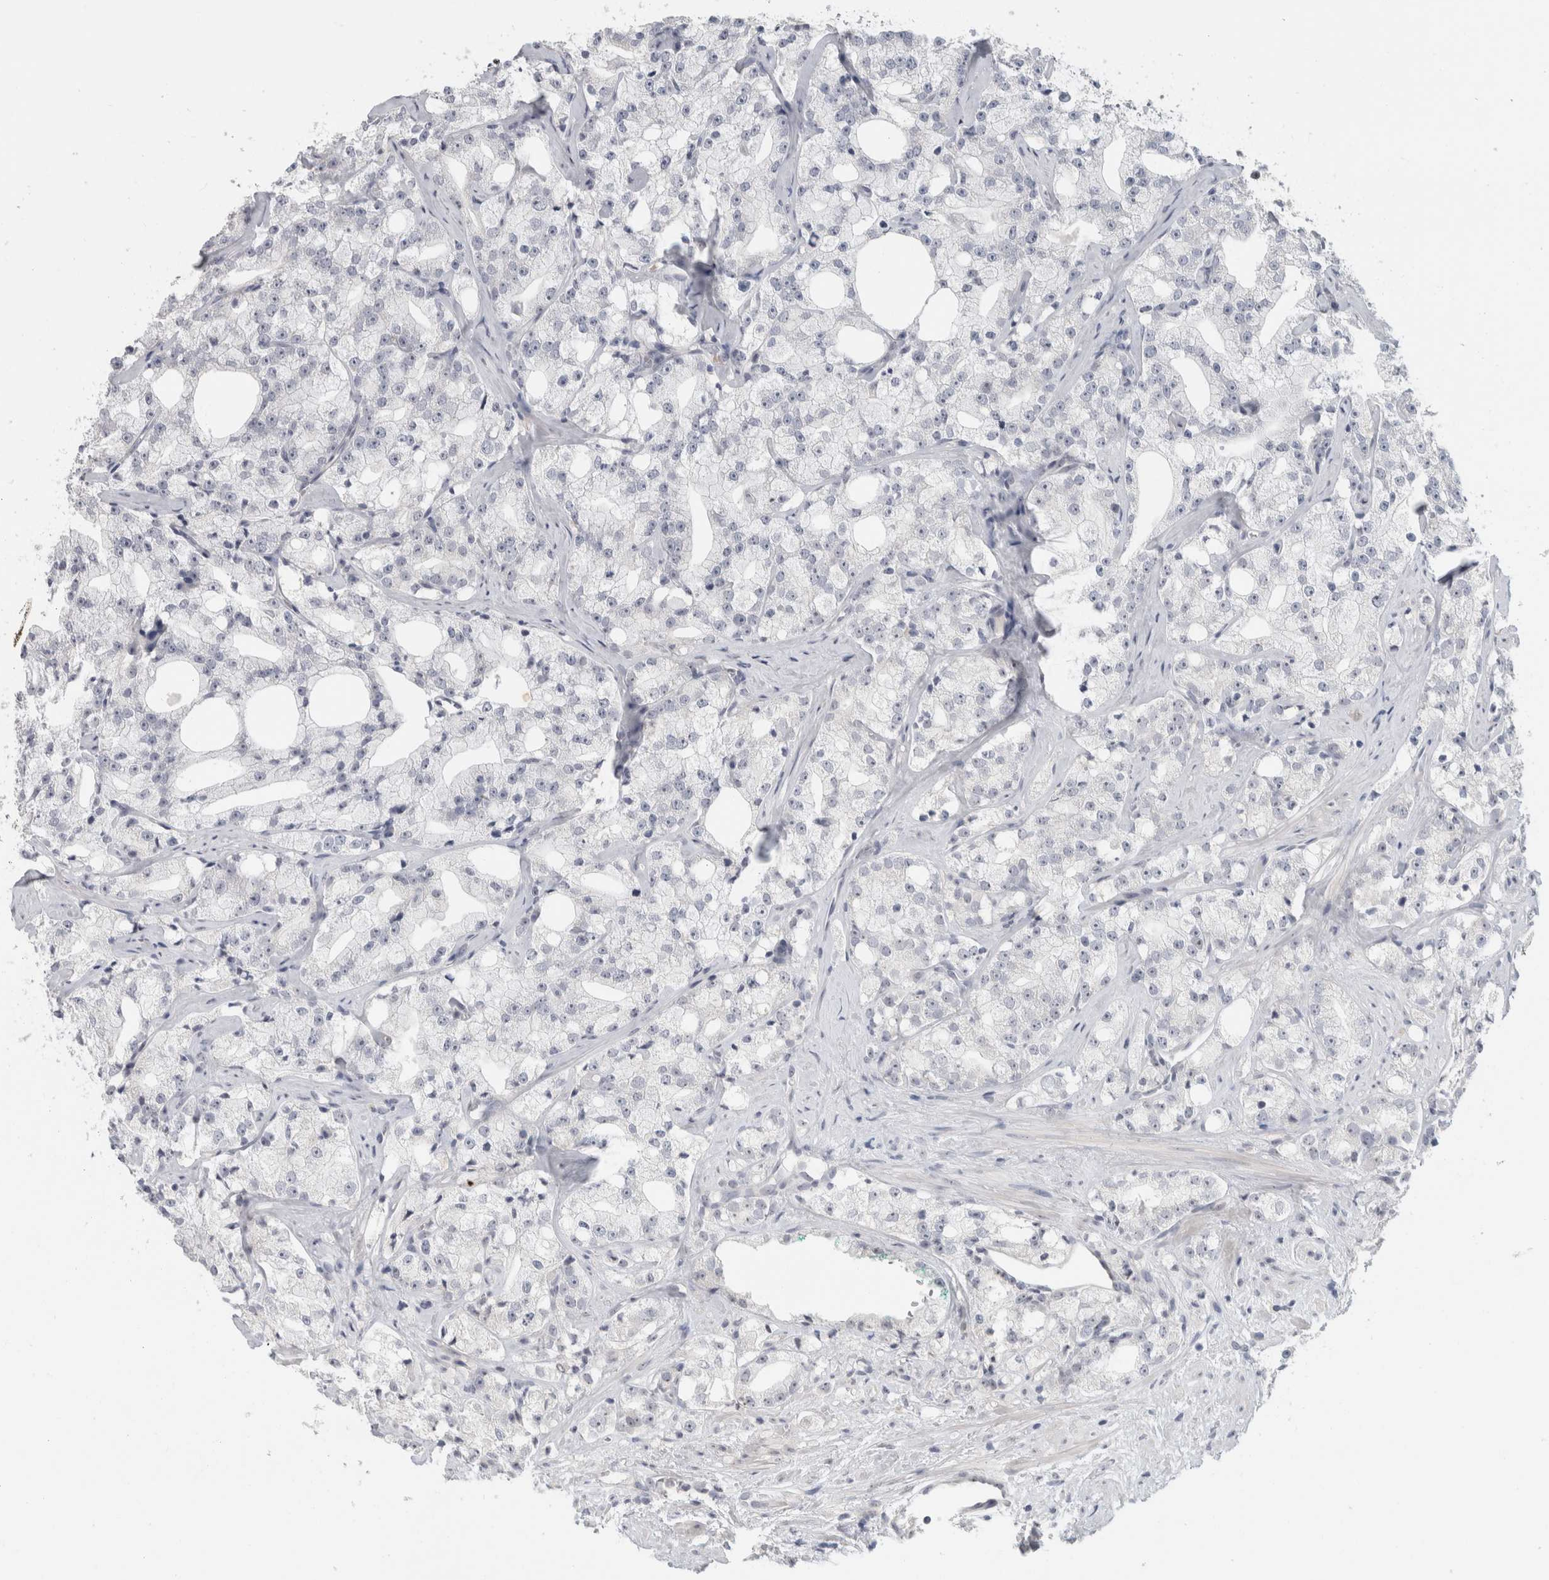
{"staining": {"intensity": "negative", "quantity": "none", "location": "none"}, "tissue": "prostate cancer", "cell_type": "Tumor cells", "image_type": "cancer", "snomed": [{"axis": "morphology", "description": "Adenocarcinoma, High grade"}, {"axis": "topography", "description": "Prostate"}], "caption": "This is an immunohistochemistry image of human prostate cancer (high-grade adenocarcinoma). There is no staining in tumor cells.", "gene": "FMR1NB", "patient": {"sex": "male", "age": 64}}